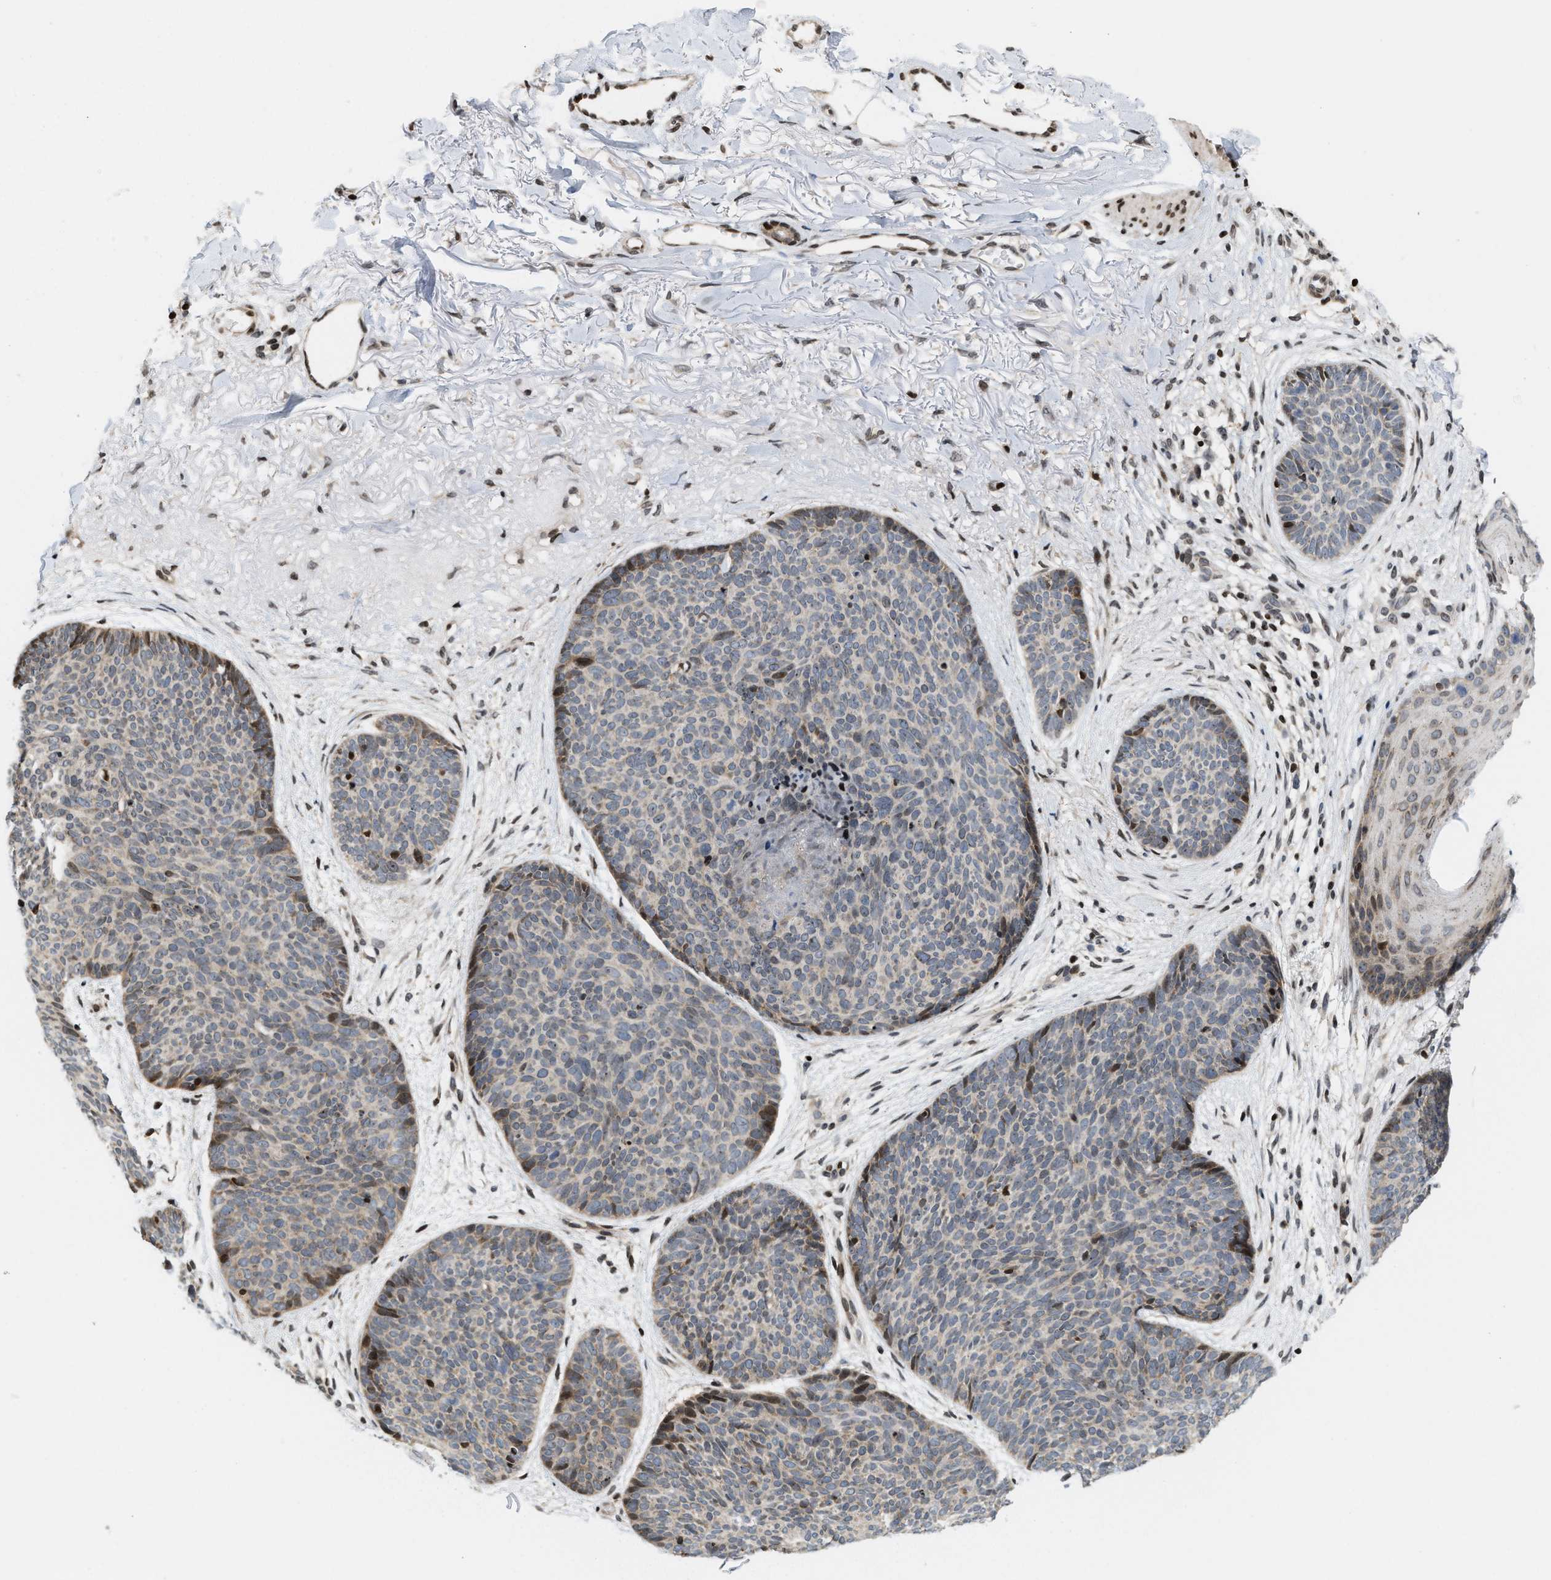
{"staining": {"intensity": "moderate", "quantity": "<25%", "location": "cytoplasmic/membranous"}, "tissue": "skin cancer", "cell_type": "Tumor cells", "image_type": "cancer", "snomed": [{"axis": "morphology", "description": "Normal tissue, NOS"}, {"axis": "morphology", "description": "Basal cell carcinoma"}, {"axis": "topography", "description": "Skin"}], "caption": "Immunohistochemical staining of skin cancer (basal cell carcinoma) shows low levels of moderate cytoplasmic/membranous protein positivity in about <25% of tumor cells. (Stains: DAB (3,3'-diaminobenzidine) in brown, nuclei in blue, Microscopy: brightfield microscopy at high magnification).", "gene": "PDZD2", "patient": {"sex": "female", "age": 70}}